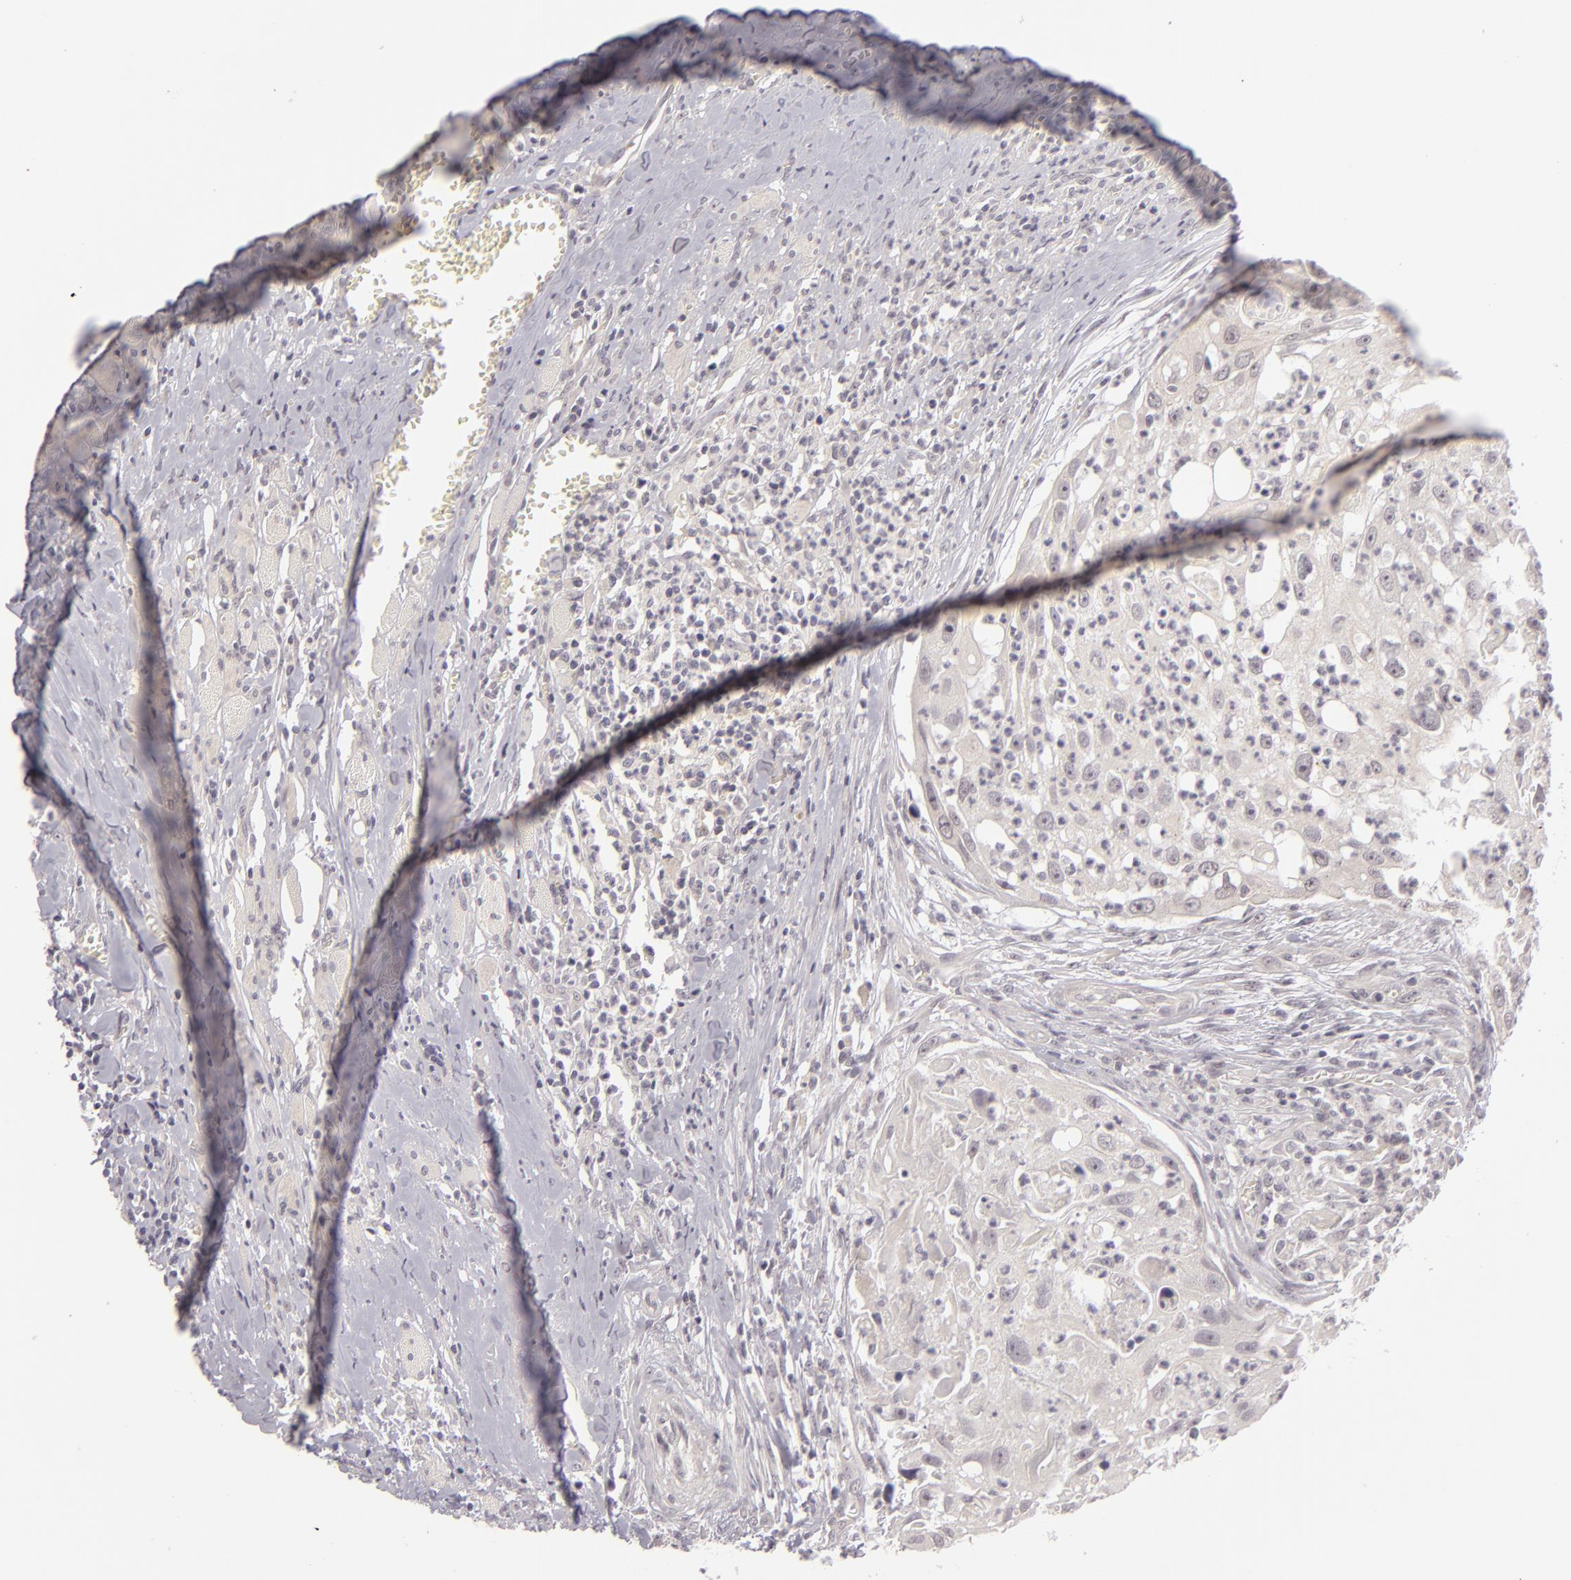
{"staining": {"intensity": "weak", "quantity": ">75%", "location": "cytoplasmic/membranous"}, "tissue": "head and neck cancer", "cell_type": "Tumor cells", "image_type": "cancer", "snomed": [{"axis": "morphology", "description": "Squamous cell carcinoma, NOS"}, {"axis": "topography", "description": "Head-Neck"}], "caption": "Immunohistochemical staining of human squamous cell carcinoma (head and neck) exhibits low levels of weak cytoplasmic/membranous protein staining in approximately >75% of tumor cells.", "gene": "DLG3", "patient": {"sex": "male", "age": 64}}